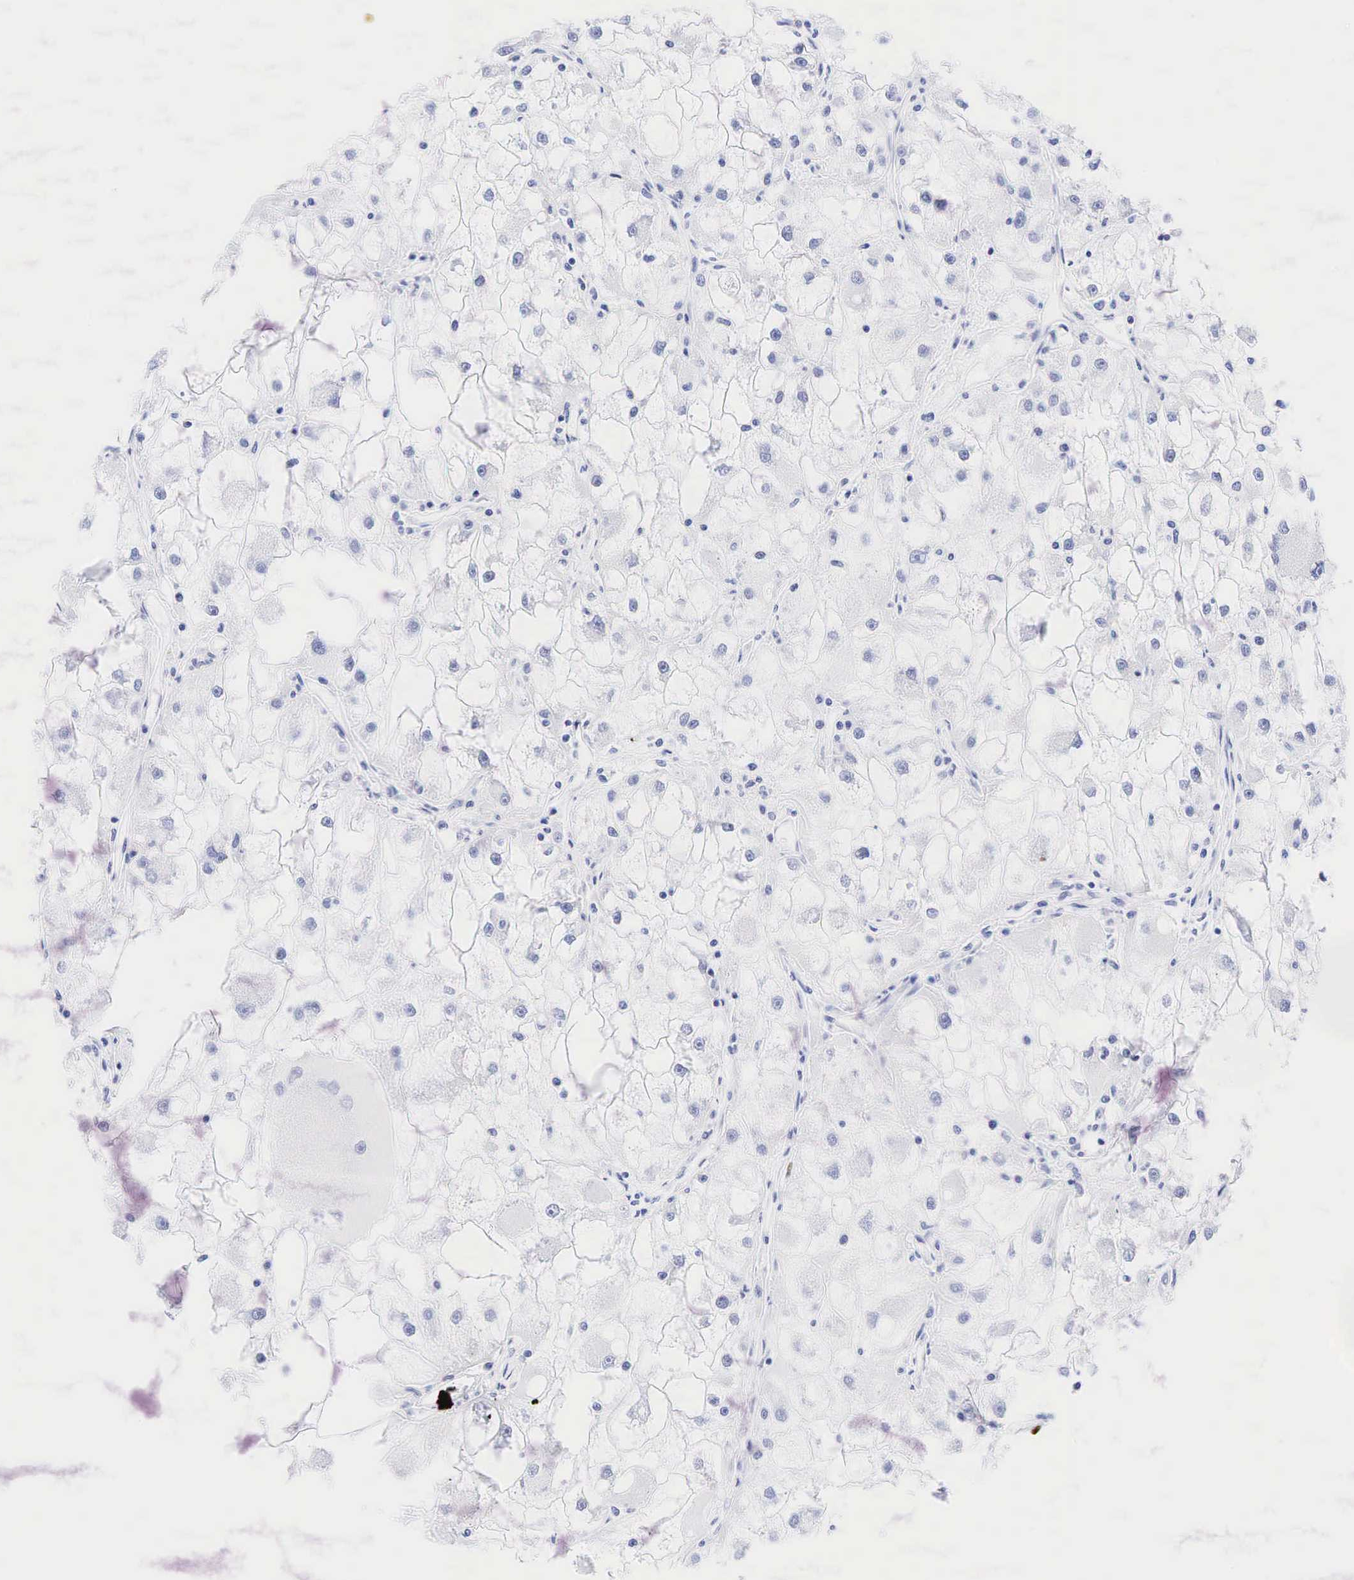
{"staining": {"intensity": "negative", "quantity": "none", "location": "none"}, "tissue": "renal cancer", "cell_type": "Tumor cells", "image_type": "cancer", "snomed": [{"axis": "morphology", "description": "Adenocarcinoma, NOS"}, {"axis": "topography", "description": "Kidney"}], "caption": "Immunohistochemical staining of human renal adenocarcinoma exhibits no significant expression in tumor cells.", "gene": "CD79A", "patient": {"sex": "female", "age": 73}}